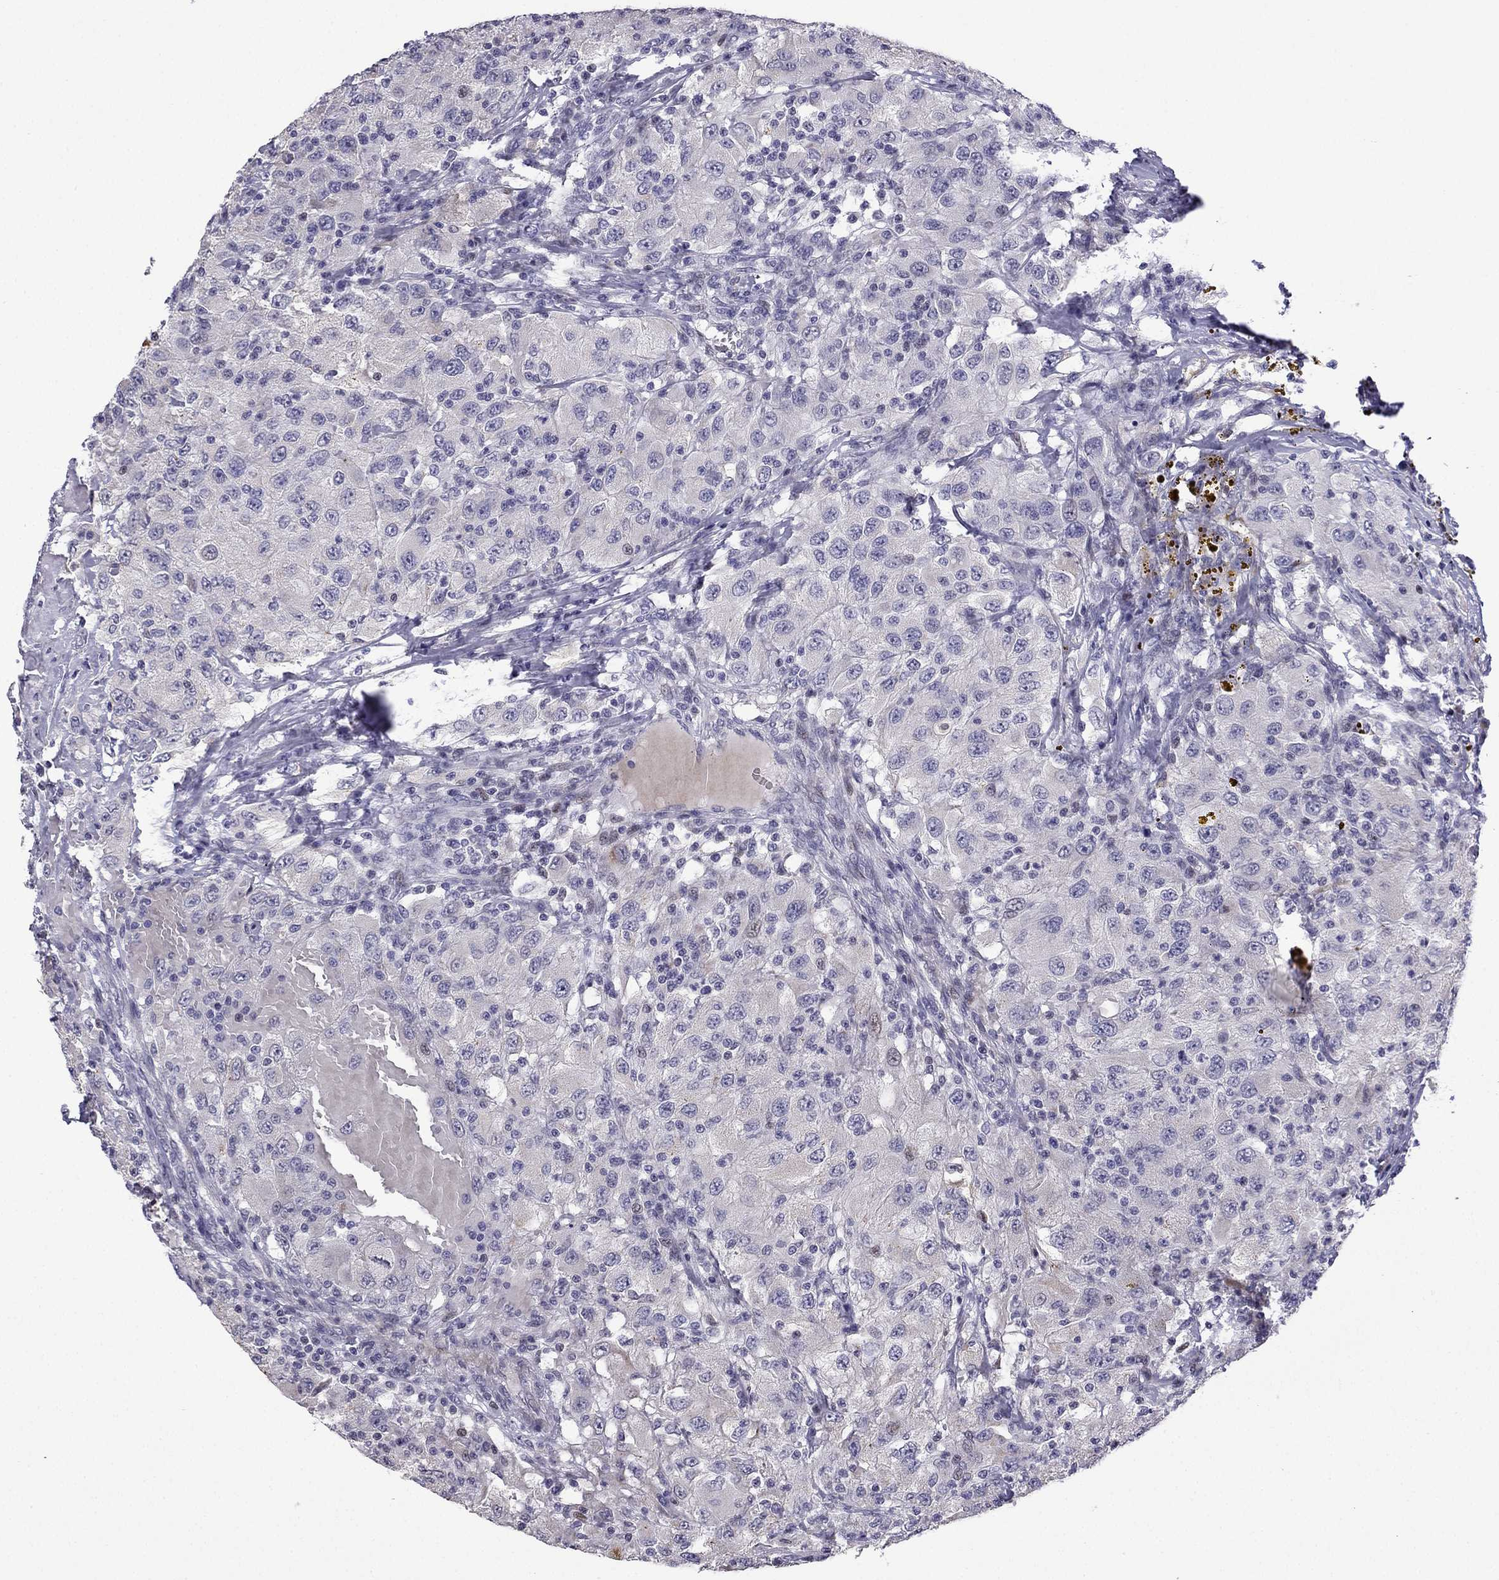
{"staining": {"intensity": "negative", "quantity": "none", "location": "none"}, "tissue": "renal cancer", "cell_type": "Tumor cells", "image_type": "cancer", "snomed": [{"axis": "morphology", "description": "Adenocarcinoma, NOS"}, {"axis": "topography", "description": "Kidney"}], "caption": "An image of renal cancer (adenocarcinoma) stained for a protein reveals no brown staining in tumor cells.", "gene": "CFAP70", "patient": {"sex": "female", "age": 67}}